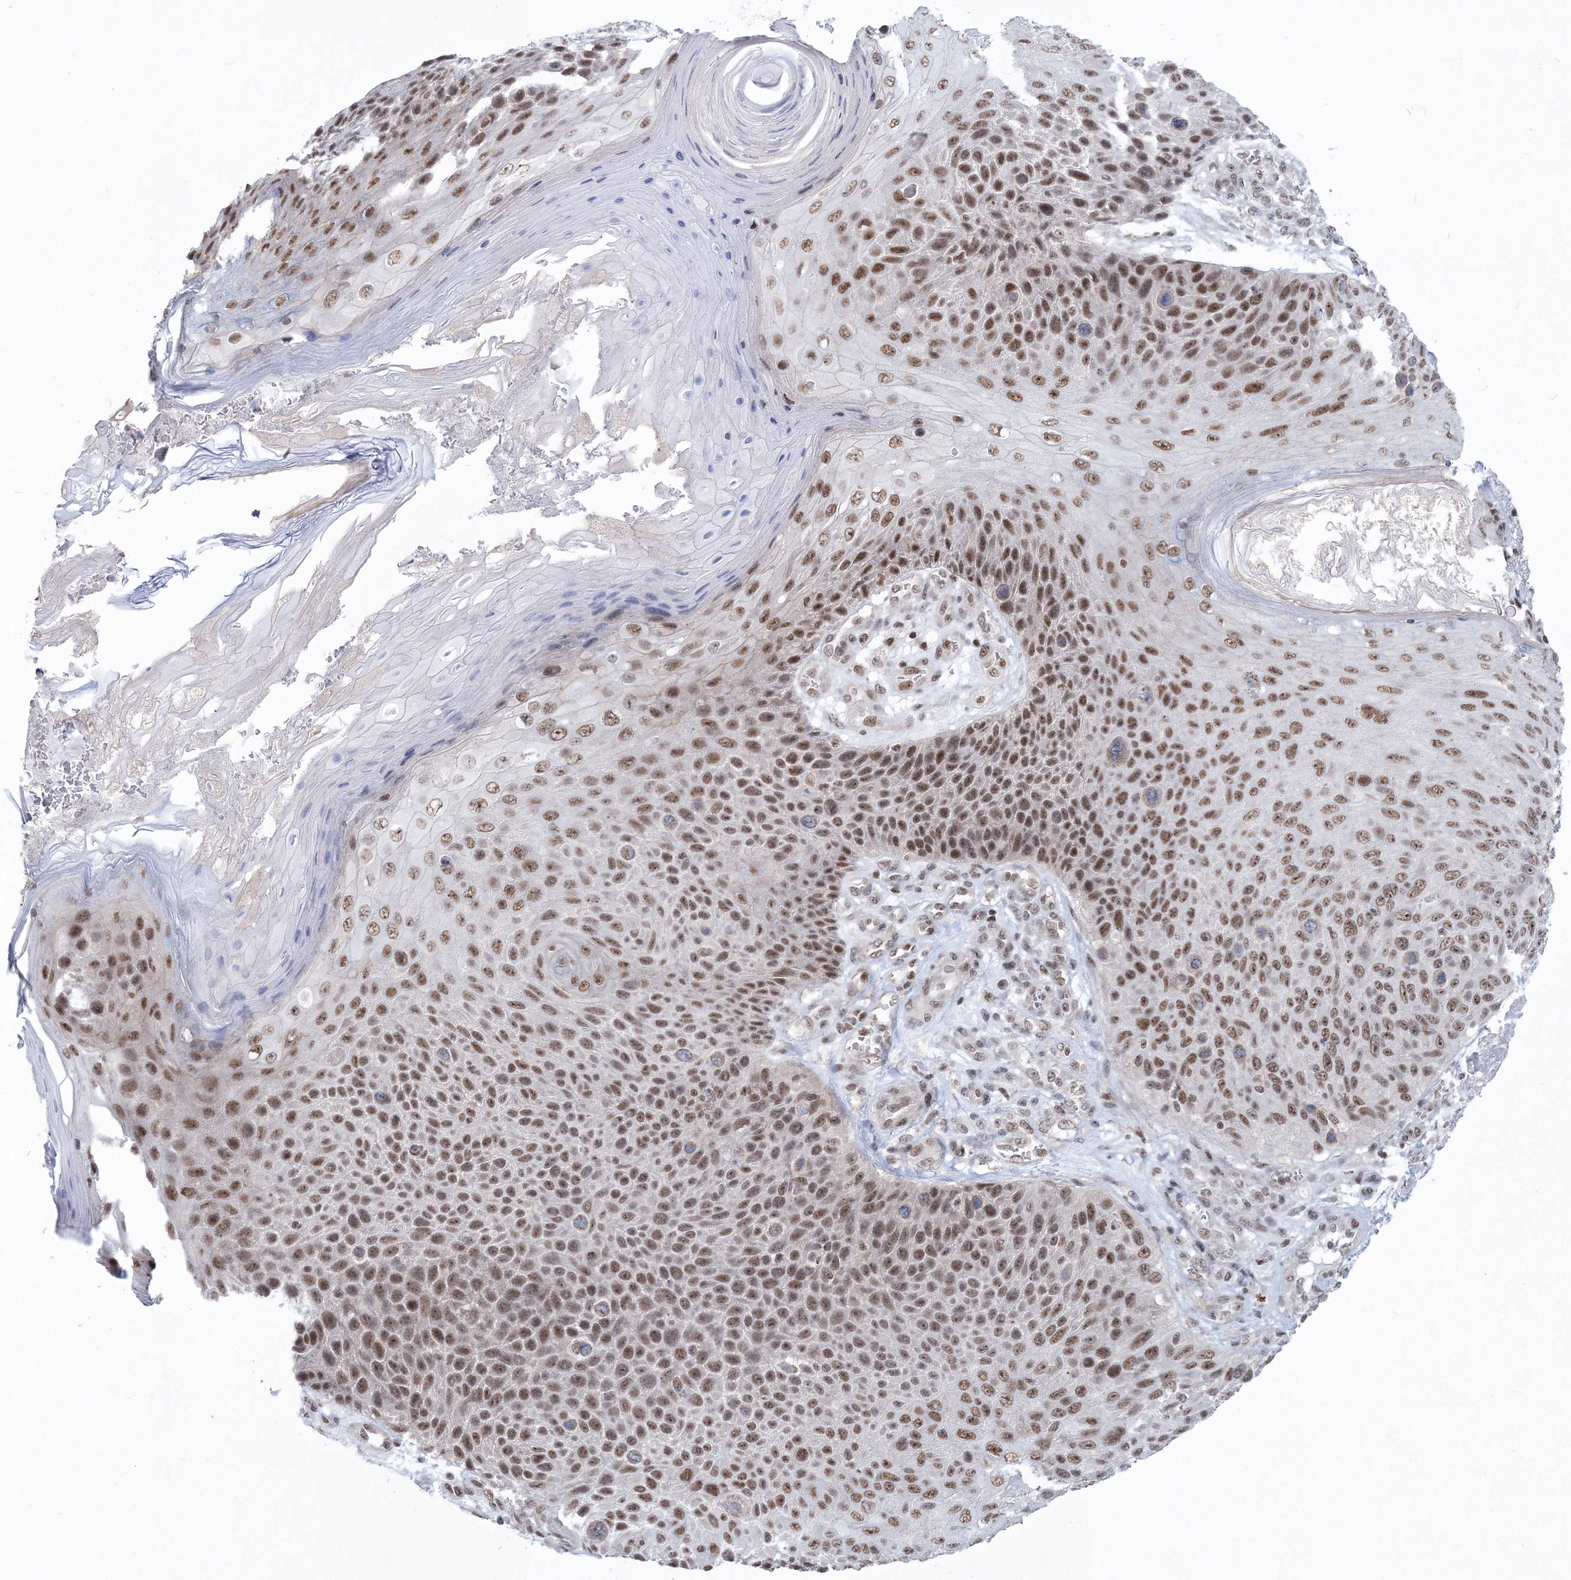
{"staining": {"intensity": "moderate", "quantity": ">75%", "location": "nuclear"}, "tissue": "skin cancer", "cell_type": "Tumor cells", "image_type": "cancer", "snomed": [{"axis": "morphology", "description": "Squamous cell carcinoma, NOS"}, {"axis": "topography", "description": "Skin"}], "caption": "Immunohistochemical staining of human squamous cell carcinoma (skin) shows moderate nuclear protein positivity in approximately >75% of tumor cells.", "gene": "PDS5A", "patient": {"sex": "female", "age": 88}}